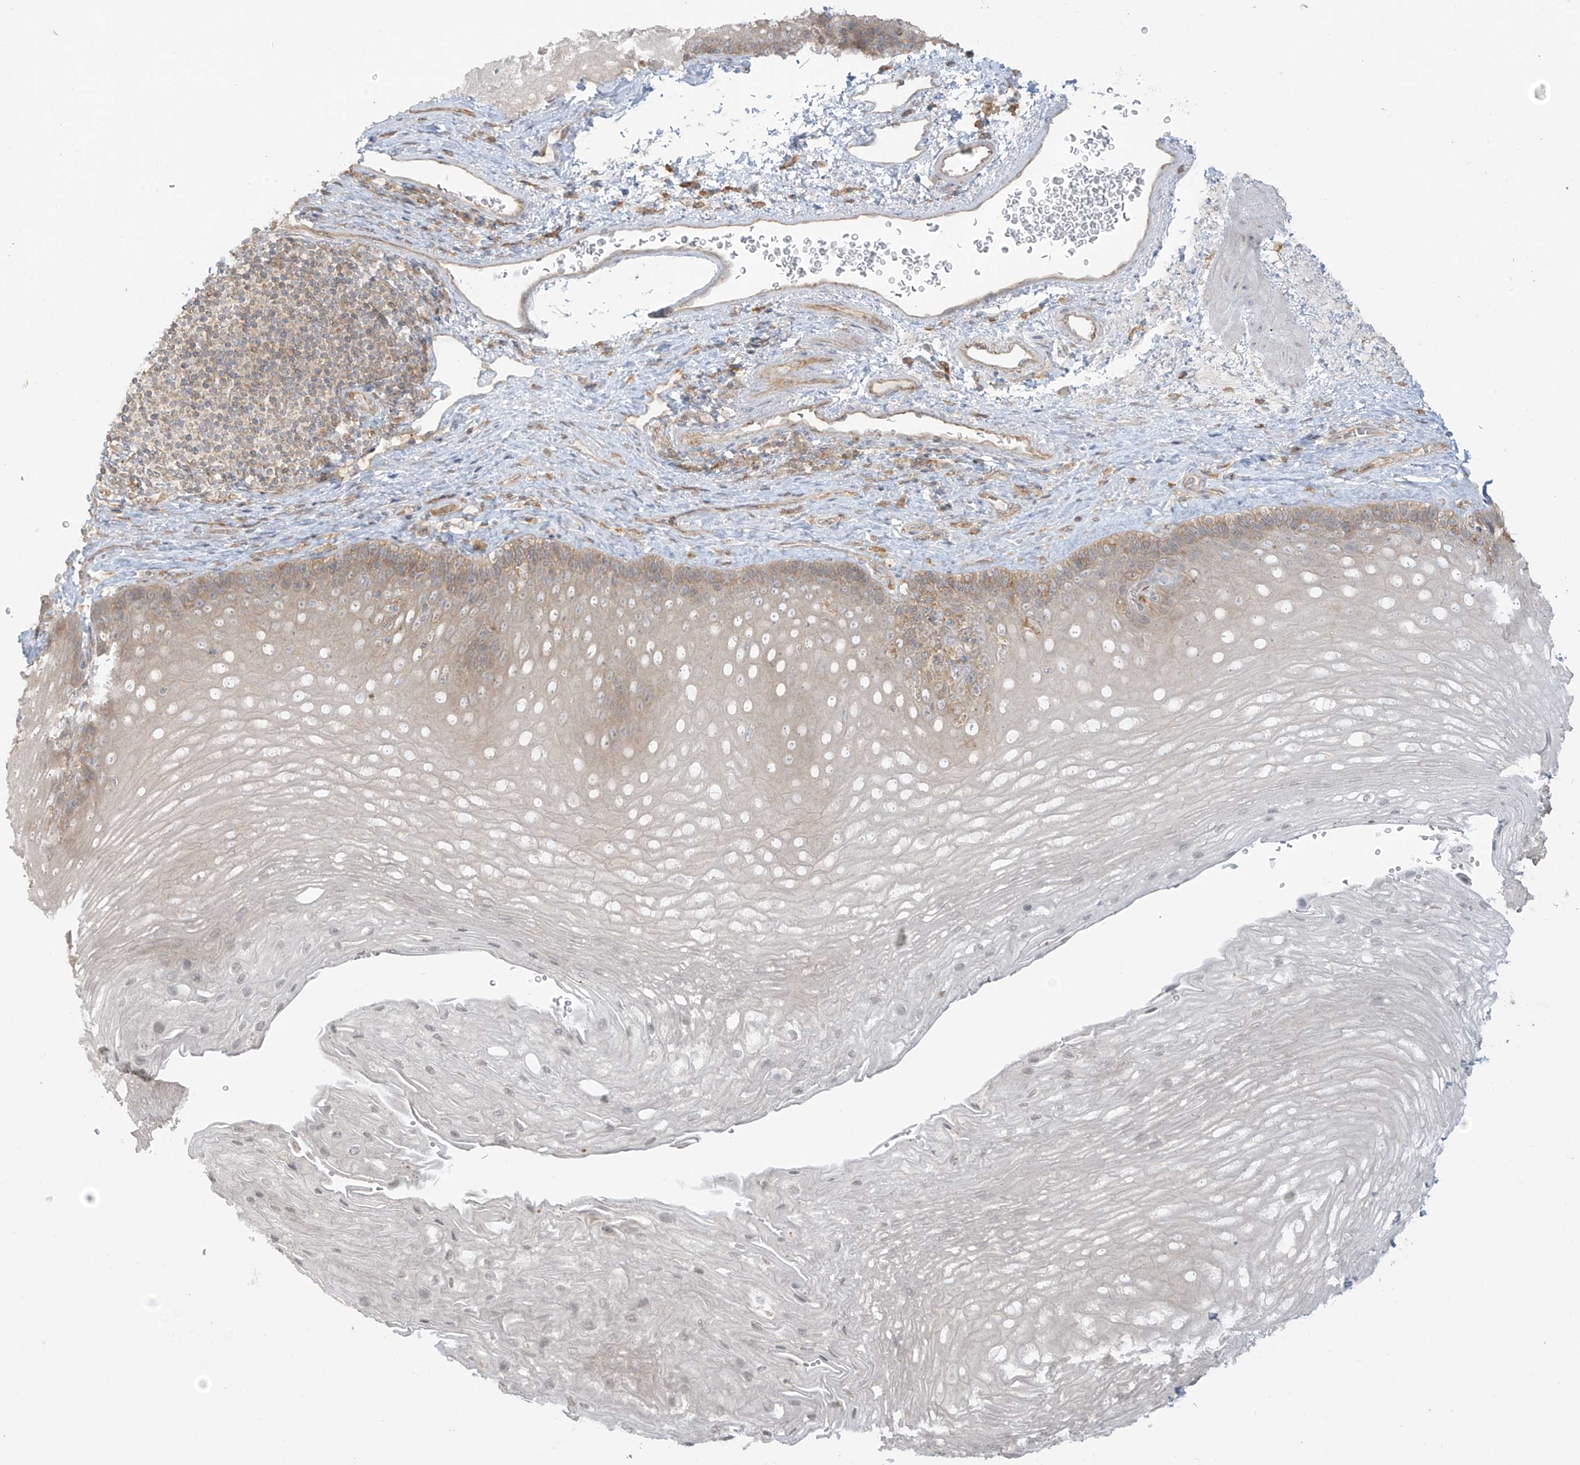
{"staining": {"intensity": "moderate", "quantity": "<25%", "location": "cytoplasmic/membranous"}, "tissue": "esophagus", "cell_type": "Squamous epithelial cells", "image_type": "normal", "snomed": [{"axis": "morphology", "description": "Normal tissue, NOS"}, {"axis": "topography", "description": "Esophagus"}], "caption": "Human esophagus stained with a protein marker demonstrates moderate staining in squamous epithelial cells.", "gene": "ANGEL2", "patient": {"sex": "female", "age": 66}}